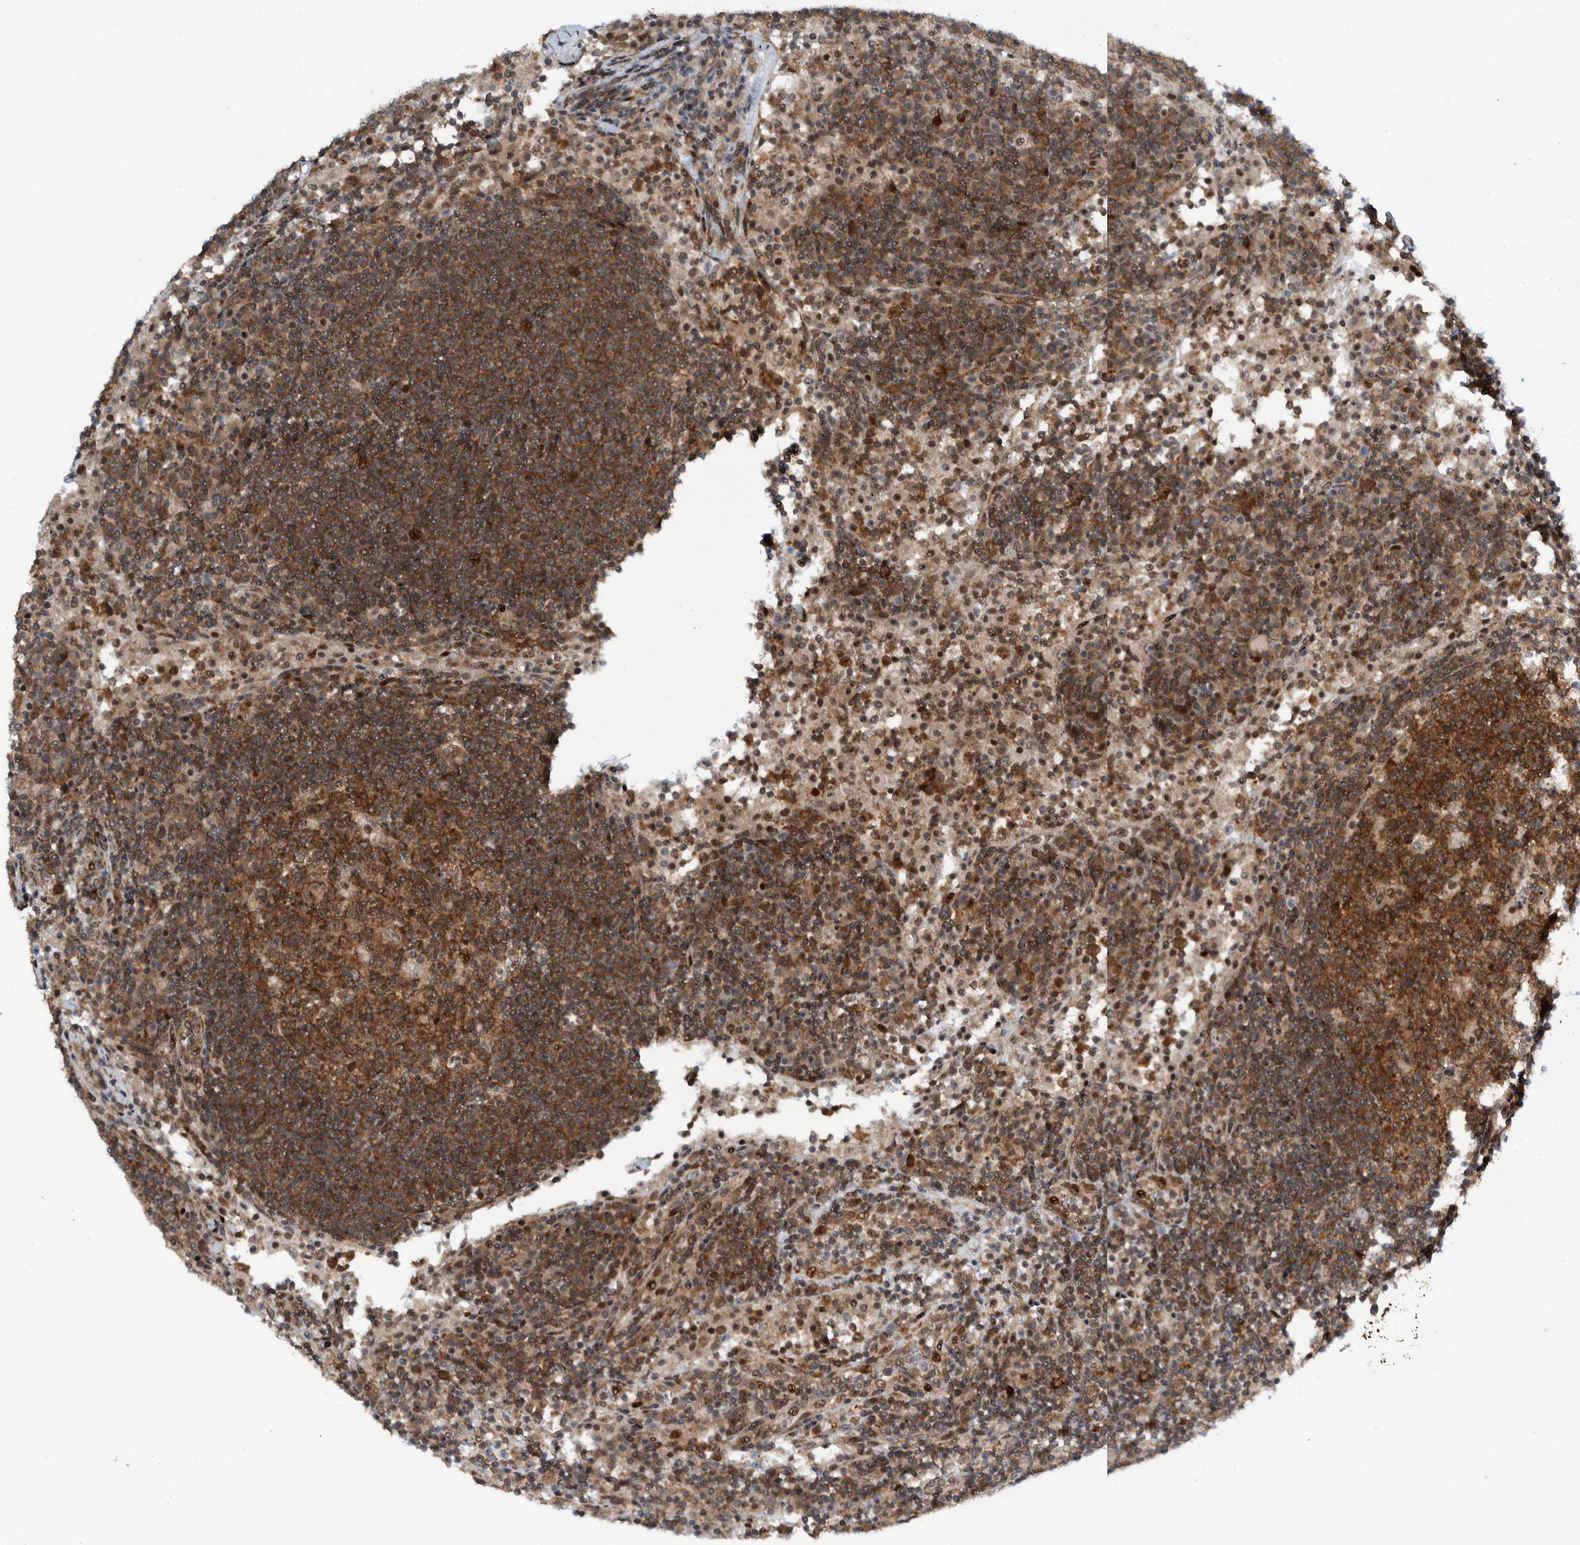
{"staining": {"intensity": "moderate", "quantity": ">75%", "location": "cytoplasmic/membranous"}, "tissue": "lymph node", "cell_type": "Germinal center cells", "image_type": "normal", "snomed": [{"axis": "morphology", "description": "Normal tissue, NOS"}, {"axis": "topography", "description": "Lymph node"}], "caption": "Lymph node stained with IHC demonstrates moderate cytoplasmic/membranous expression in about >75% of germinal center cells.", "gene": "ZNF366", "patient": {"sex": "female", "age": 53}}